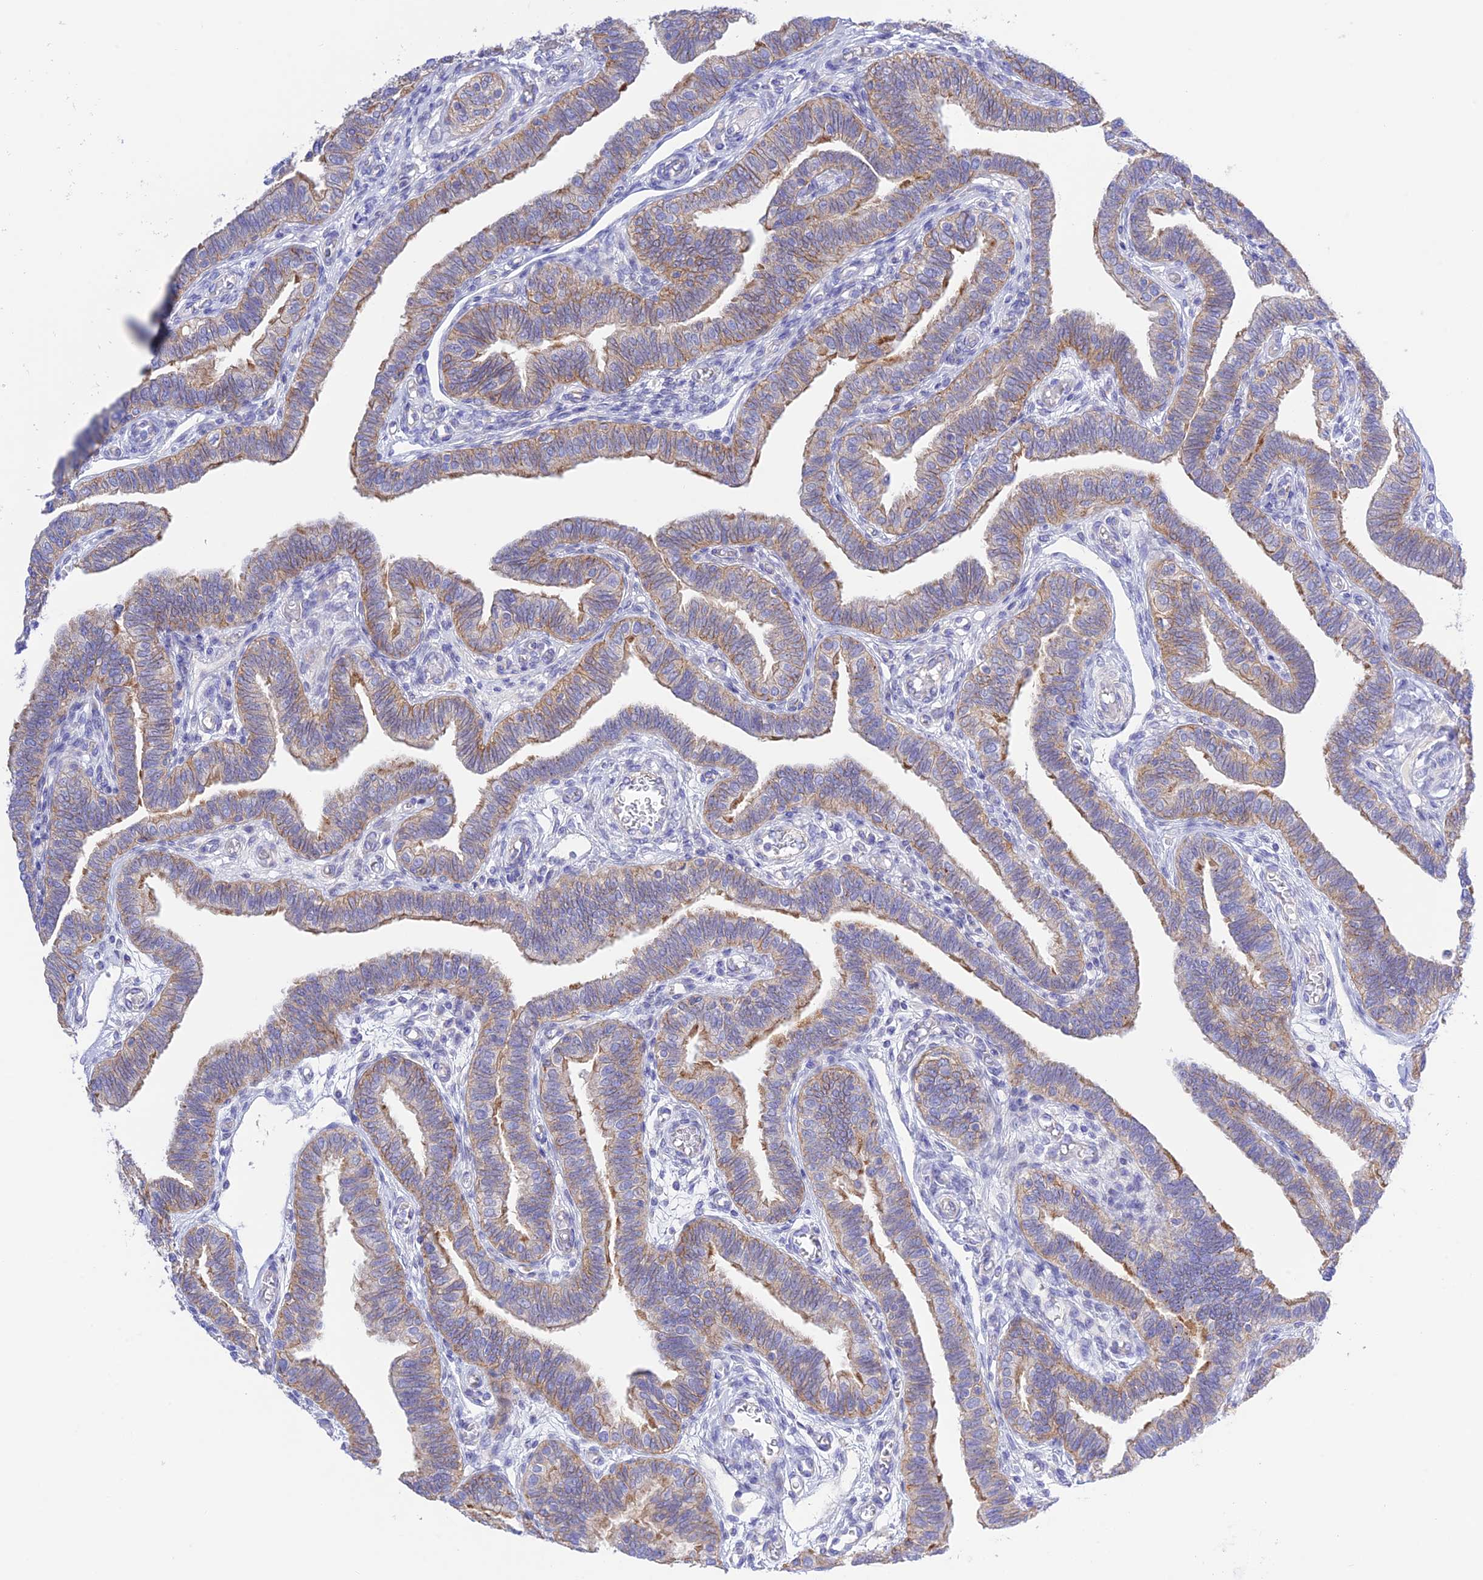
{"staining": {"intensity": "moderate", "quantity": "25%-75%", "location": "cytoplasmic/membranous"}, "tissue": "fallopian tube", "cell_type": "Glandular cells", "image_type": "normal", "snomed": [{"axis": "morphology", "description": "Normal tissue, NOS"}, {"axis": "topography", "description": "Fallopian tube"}], "caption": "The micrograph exhibits immunohistochemical staining of unremarkable fallopian tube. There is moderate cytoplasmic/membranous expression is present in about 25%-75% of glandular cells.", "gene": "CHSY3", "patient": {"sex": "female", "age": 39}}